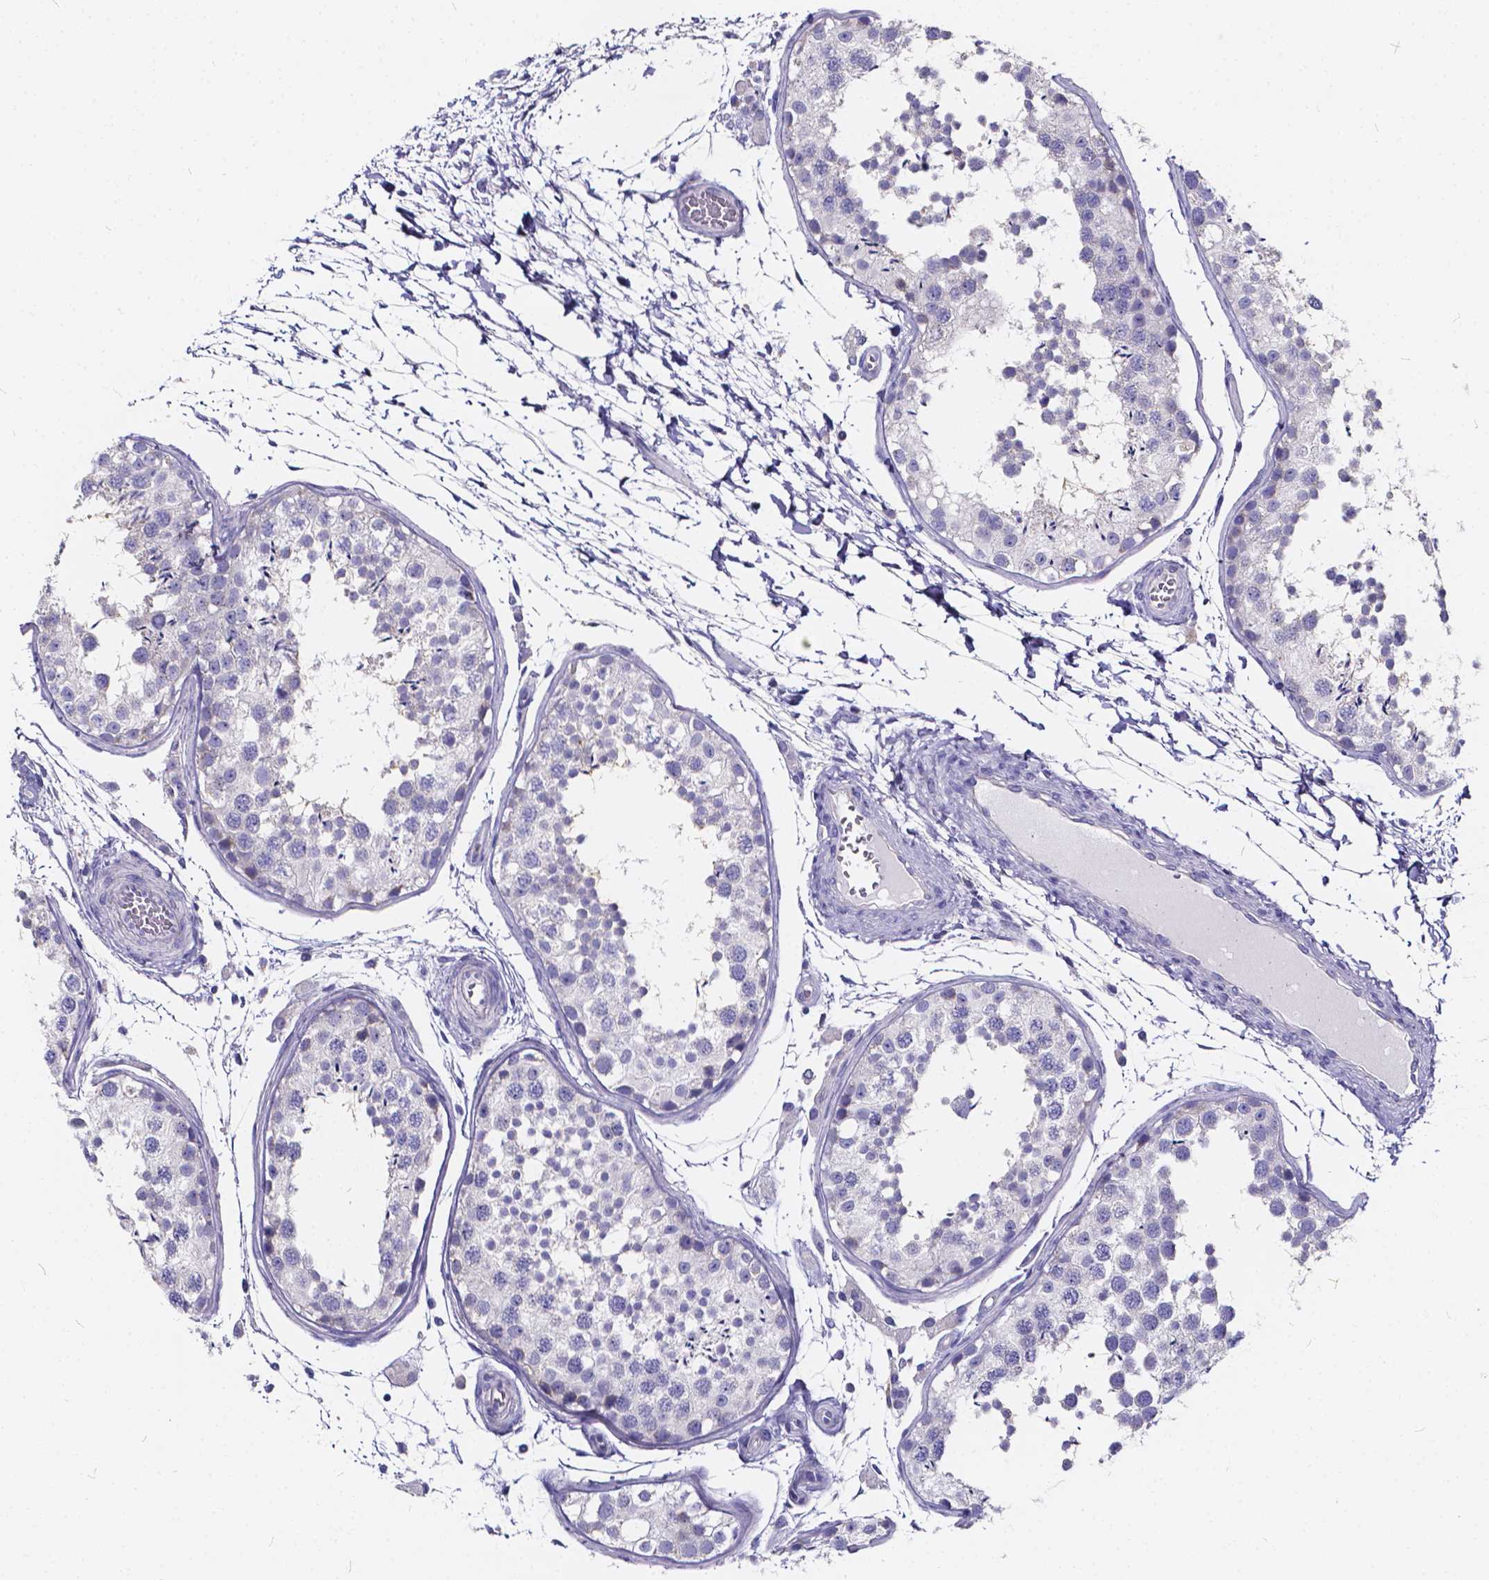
{"staining": {"intensity": "negative", "quantity": "none", "location": "none"}, "tissue": "testis", "cell_type": "Cells in seminiferous ducts", "image_type": "normal", "snomed": [{"axis": "morphology", "description": "Normal tissue, NOS"}, {"axis": "topography", "description": "Testis"}], "caption": "High power microscopy micrograph of an immunohistochemistry (IHC) micrograph of normal testis, revealing no significant positivity in cells in seminiferous ducts. The staining was performed using DAB (3,3'-diaminobenzidine) to visualize the protein expression in brown, while the nuclei were stained in blue with hematoxylin (Magnification: 20x).", "gene": "SPEF2", "patient": {"sex": "male", "age": 29}}